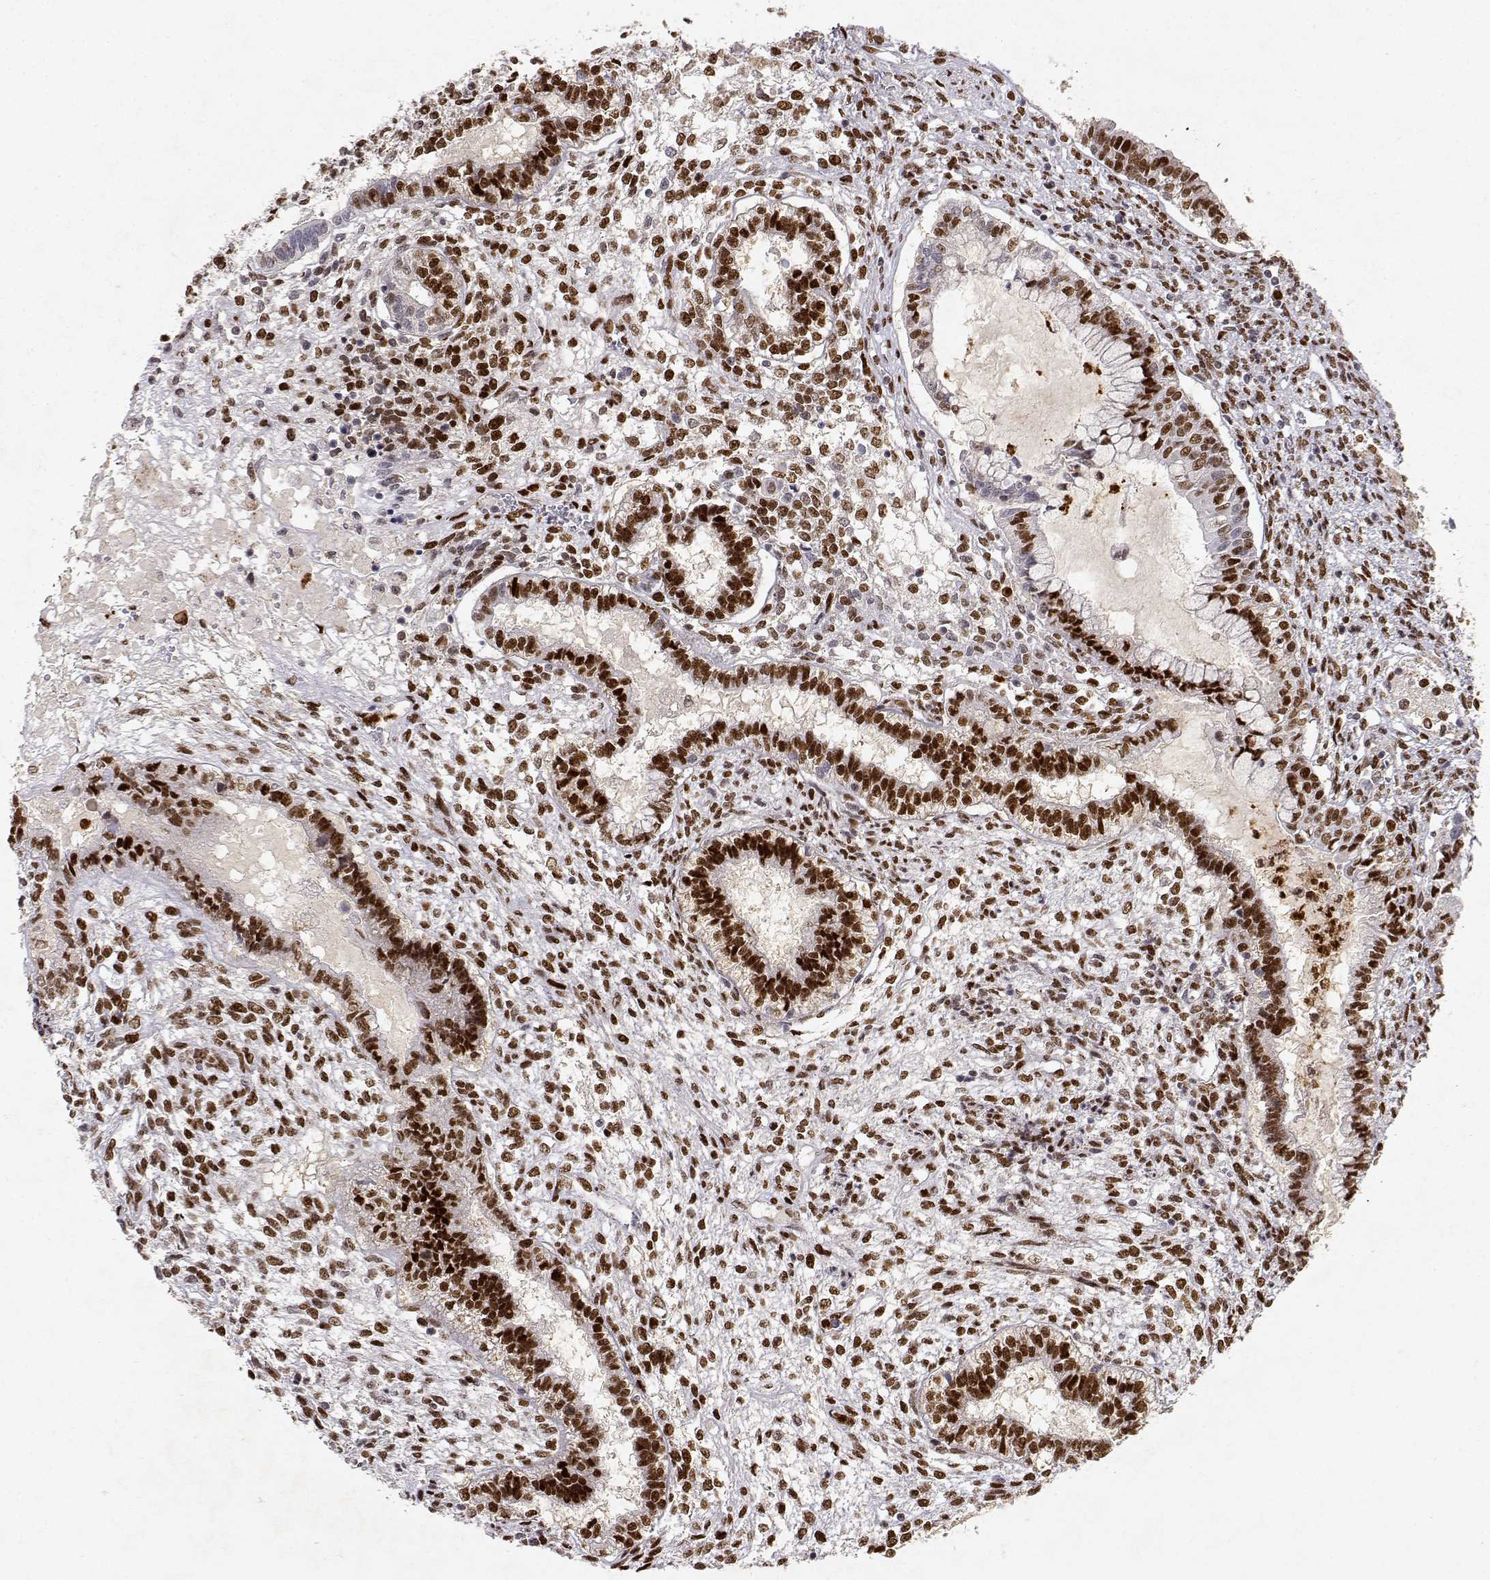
{"staining": {"intensity": "strong", "quantity": ">75%", "location": "nuclear"}, "tissue": "testis cancer", "cell_type": "Tumor cells", "image_type": "cancer", "snomed": [{"axis": "morphology", "description": "Carcinoma, Embryonal, NOS"}, {"axis": "topography", "description": "Testis"}], "caption": "Strong nuclear protein expression is present in approximately >75% of tumor cells in testis cancer (embryonal carcinoma).", "gene": "RSF1", "patient": {"sex": "male", "age": 37}}